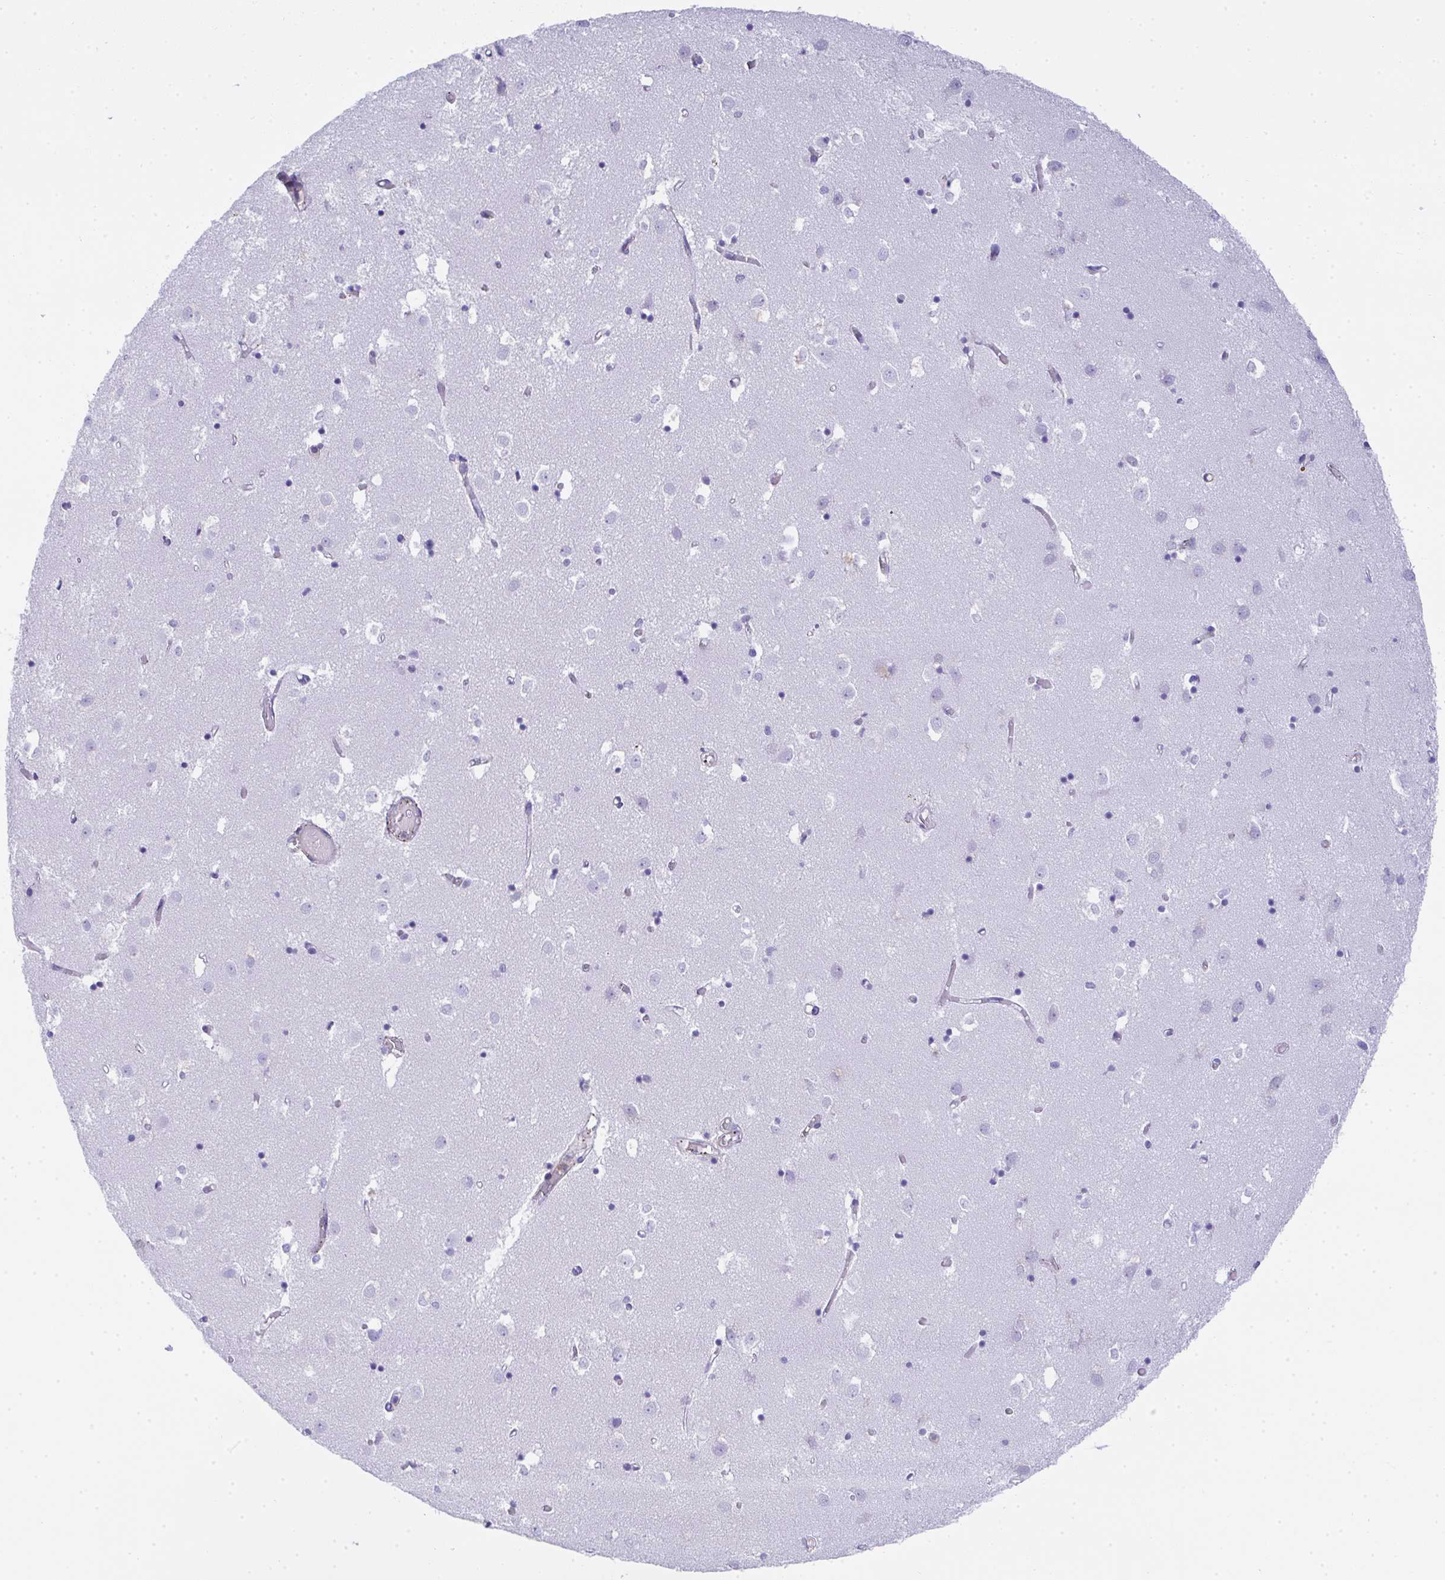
{"staining": {"intensity": "negative", "quantity": "none", "location": "none"}, "tissue": "caudate", "cell_type": "Glial cells", "image_type": "normal", "snomed": [{"axis": "morphology", "description": "Normal tissue, NOS"}, {"axis": "topography", "description": "Lateral ventricle wall"}], "caption": "Immunohistochemistry (IHC) micrograph of unremarkable caudate: human caudate stained with DAB displays no significant protein positivity in glial cells.", "gene": "TNFAIP8", "patient": {"sex": "male", "age": 70}}